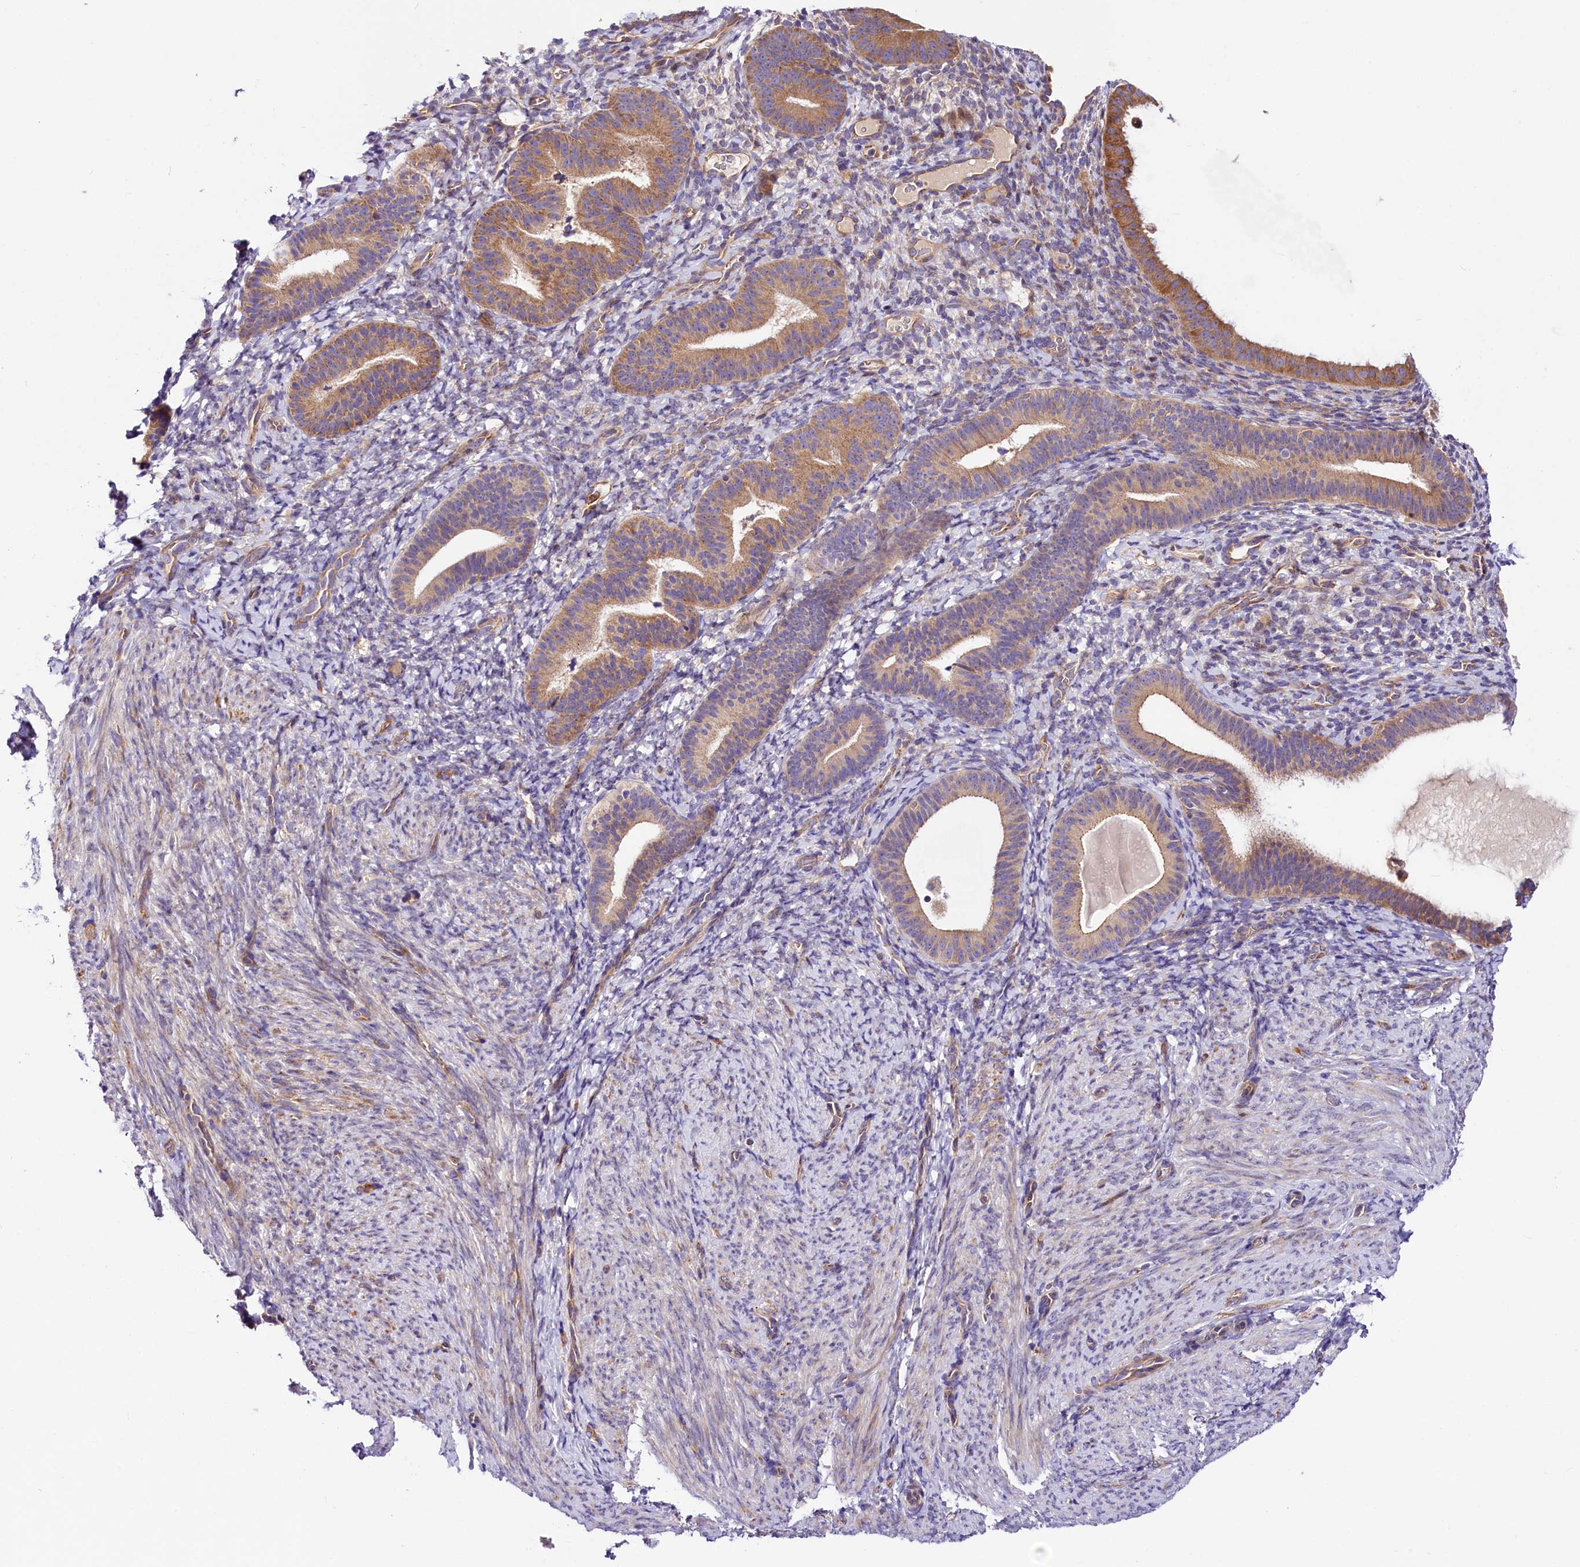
{"staining": {"intensity": "negative", "quantity": "none", "location": "none"}, "tissue": "endometrium", "cell_type": "Cells in endometrial stroma", "image_type": "normal", "snomed": [{"axis": "morphology", "description": "Normal tissue, NOS"}, {"axis": "topography", "description": "Endometrium"}], "caption": "This is an immunohistochemistry micrograph of normal endometrium. There is no expression in cells in endometrial stroma.", "gene": "ARMC6", "patient": {"sex": "female", "age": 65}}